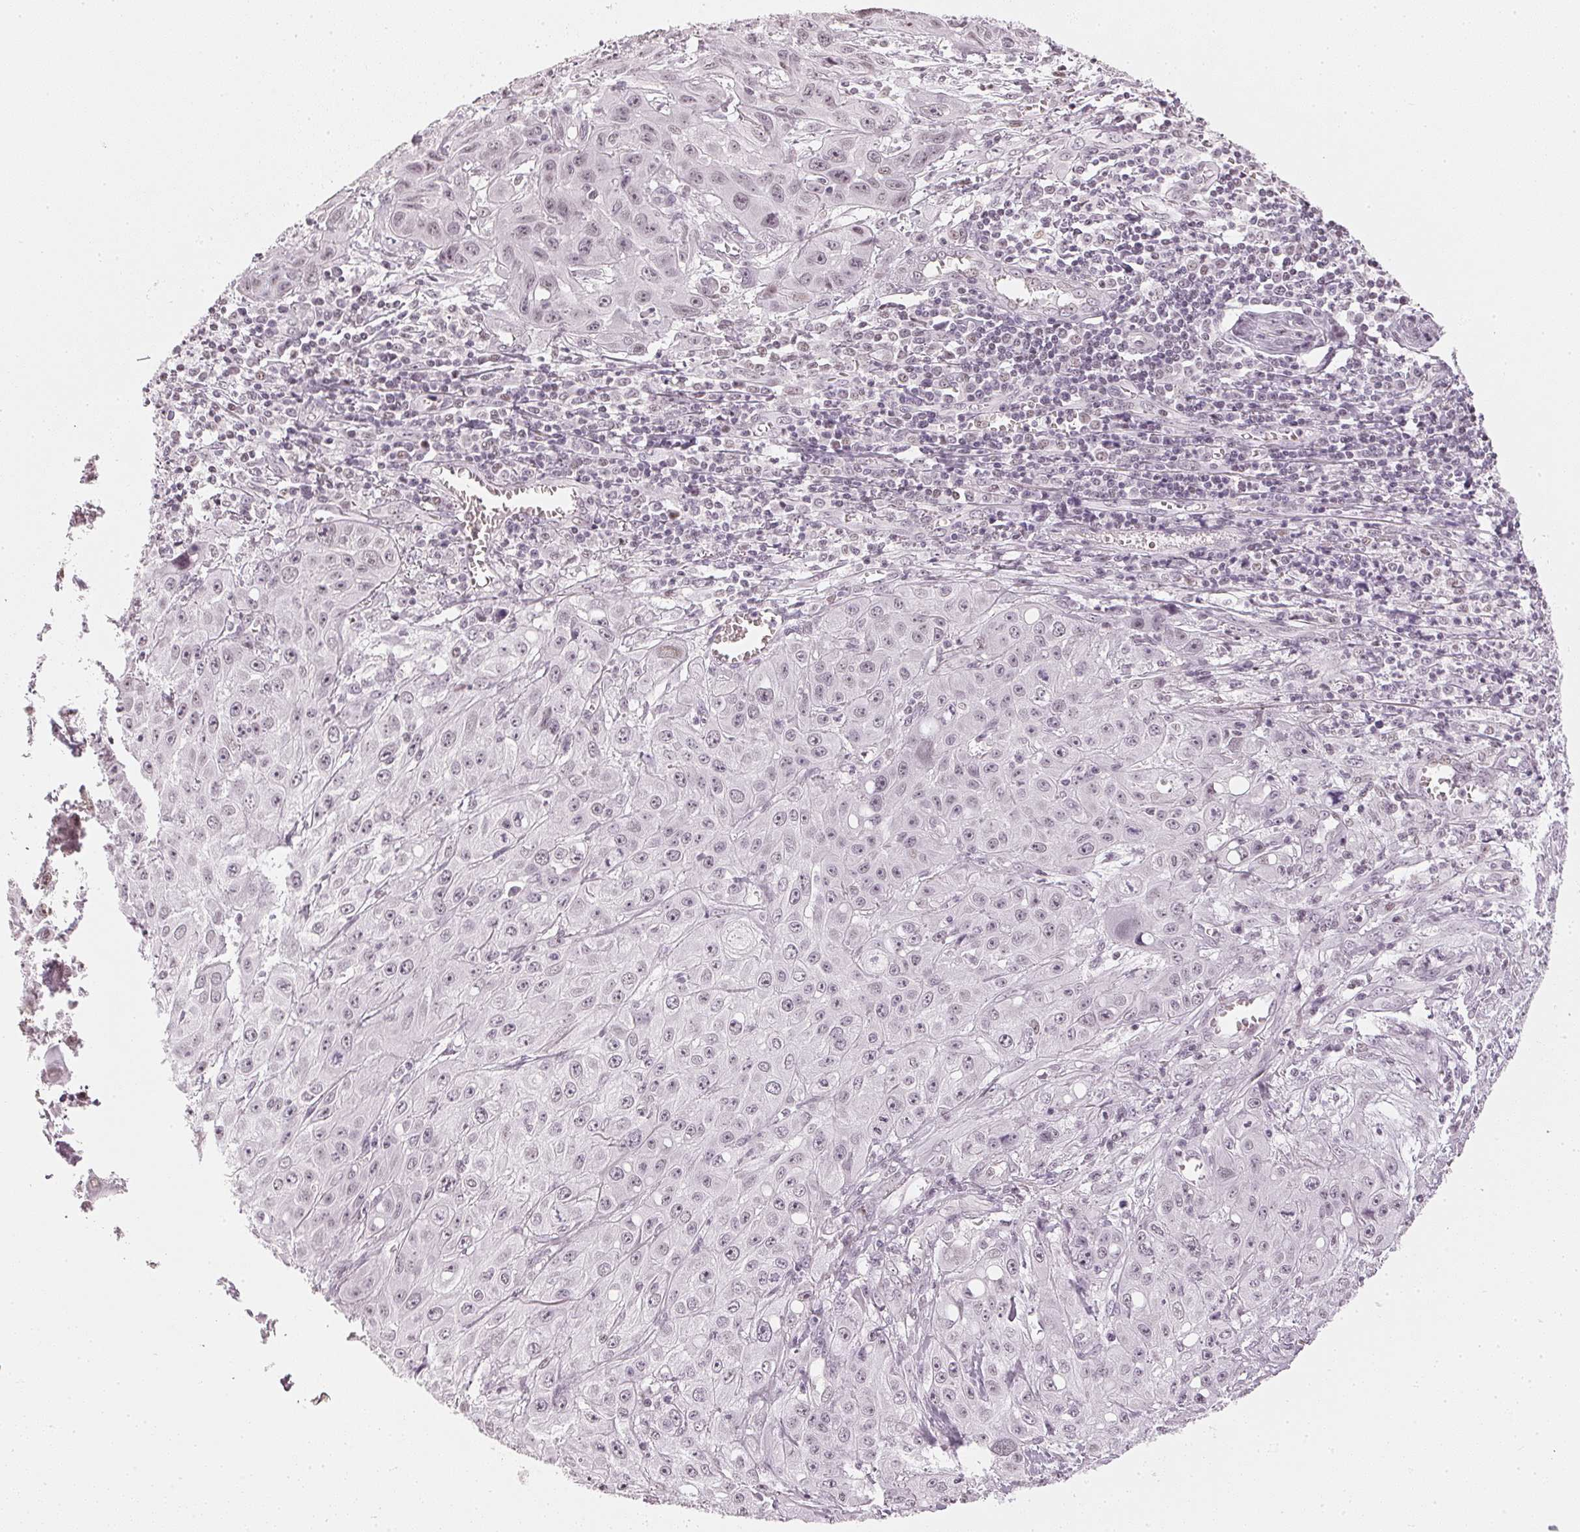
{"staining": {"intensity": "weak", "quantity": "<25%", "location": "nuclear"}, "tissue": "skin cancer", "cell_type": "Tumor cells", "image_type": "cancer", "snomed": [{"axis": "morphology", "description": "Squamous cell carcinoma, NOS"}, {"axis": "topography", "description": "Skin"}, {"axis": "topography", "description": "Vulva"}], "caption": "Skin squamous cell carcinoma stained for a protein using immunohistochemistry demonstrates no positivity tumor cells.", "gene": "DNAJC6", "patient": {"sex": "female", "age": 71}}